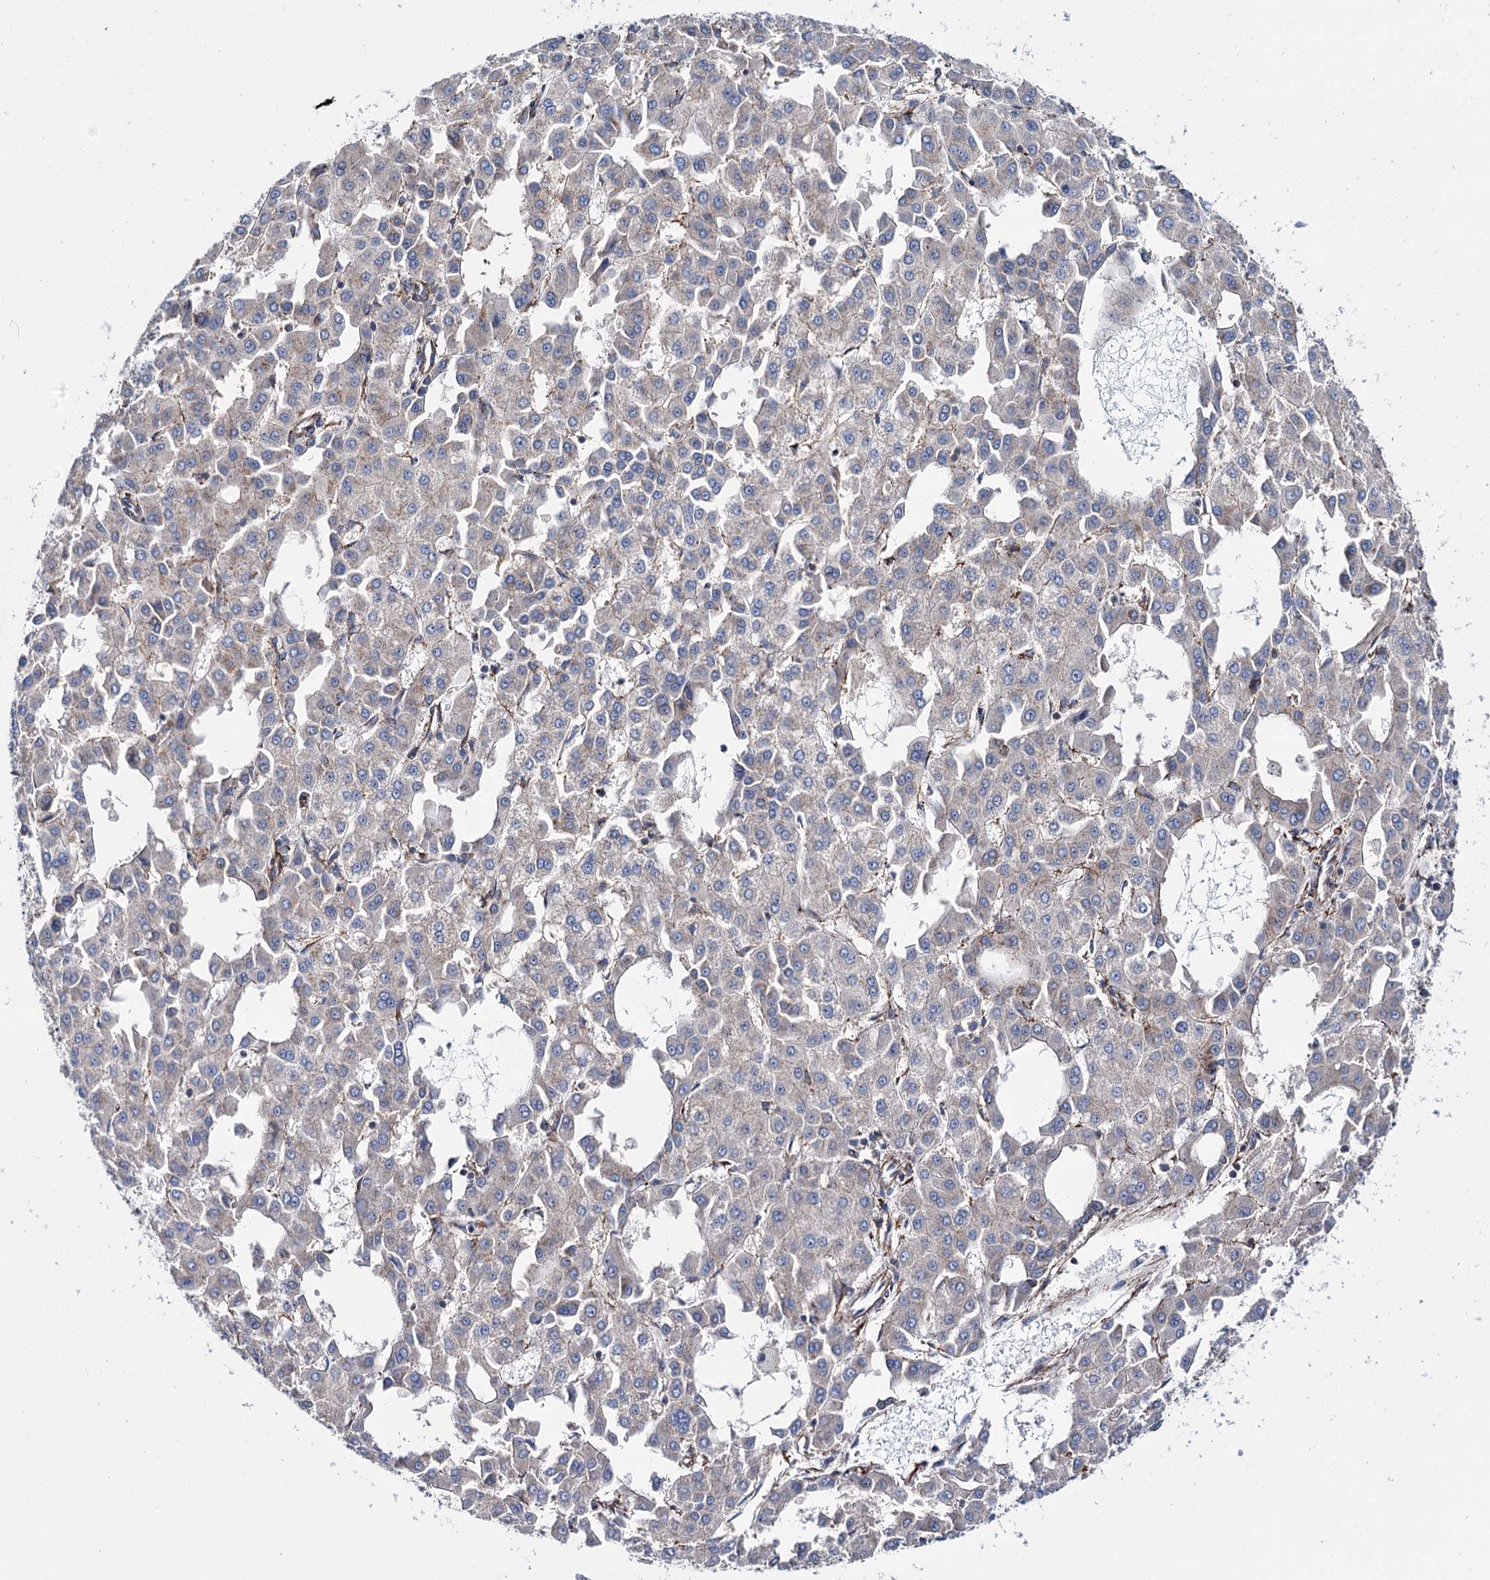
{"staining": {"intensity": "negative", "quantity": "none", "location": "none"}, "tissue": "liver cancer", "cell_type": "Tumor cells", "image_type": "cancer", "snomed": [{"axis": "morphology", "description": "Carcinoma, Hepatocellular, NOS"}, {"axis": "topography", "description": "Liver"}], "caption": "High power microscopy photomicrograph of an IHC micrograph of liver cancer, revealing no significant positivity in tumor cells.", "gene": "DEF6", "patient": {"sex": "male", "age": 47}}